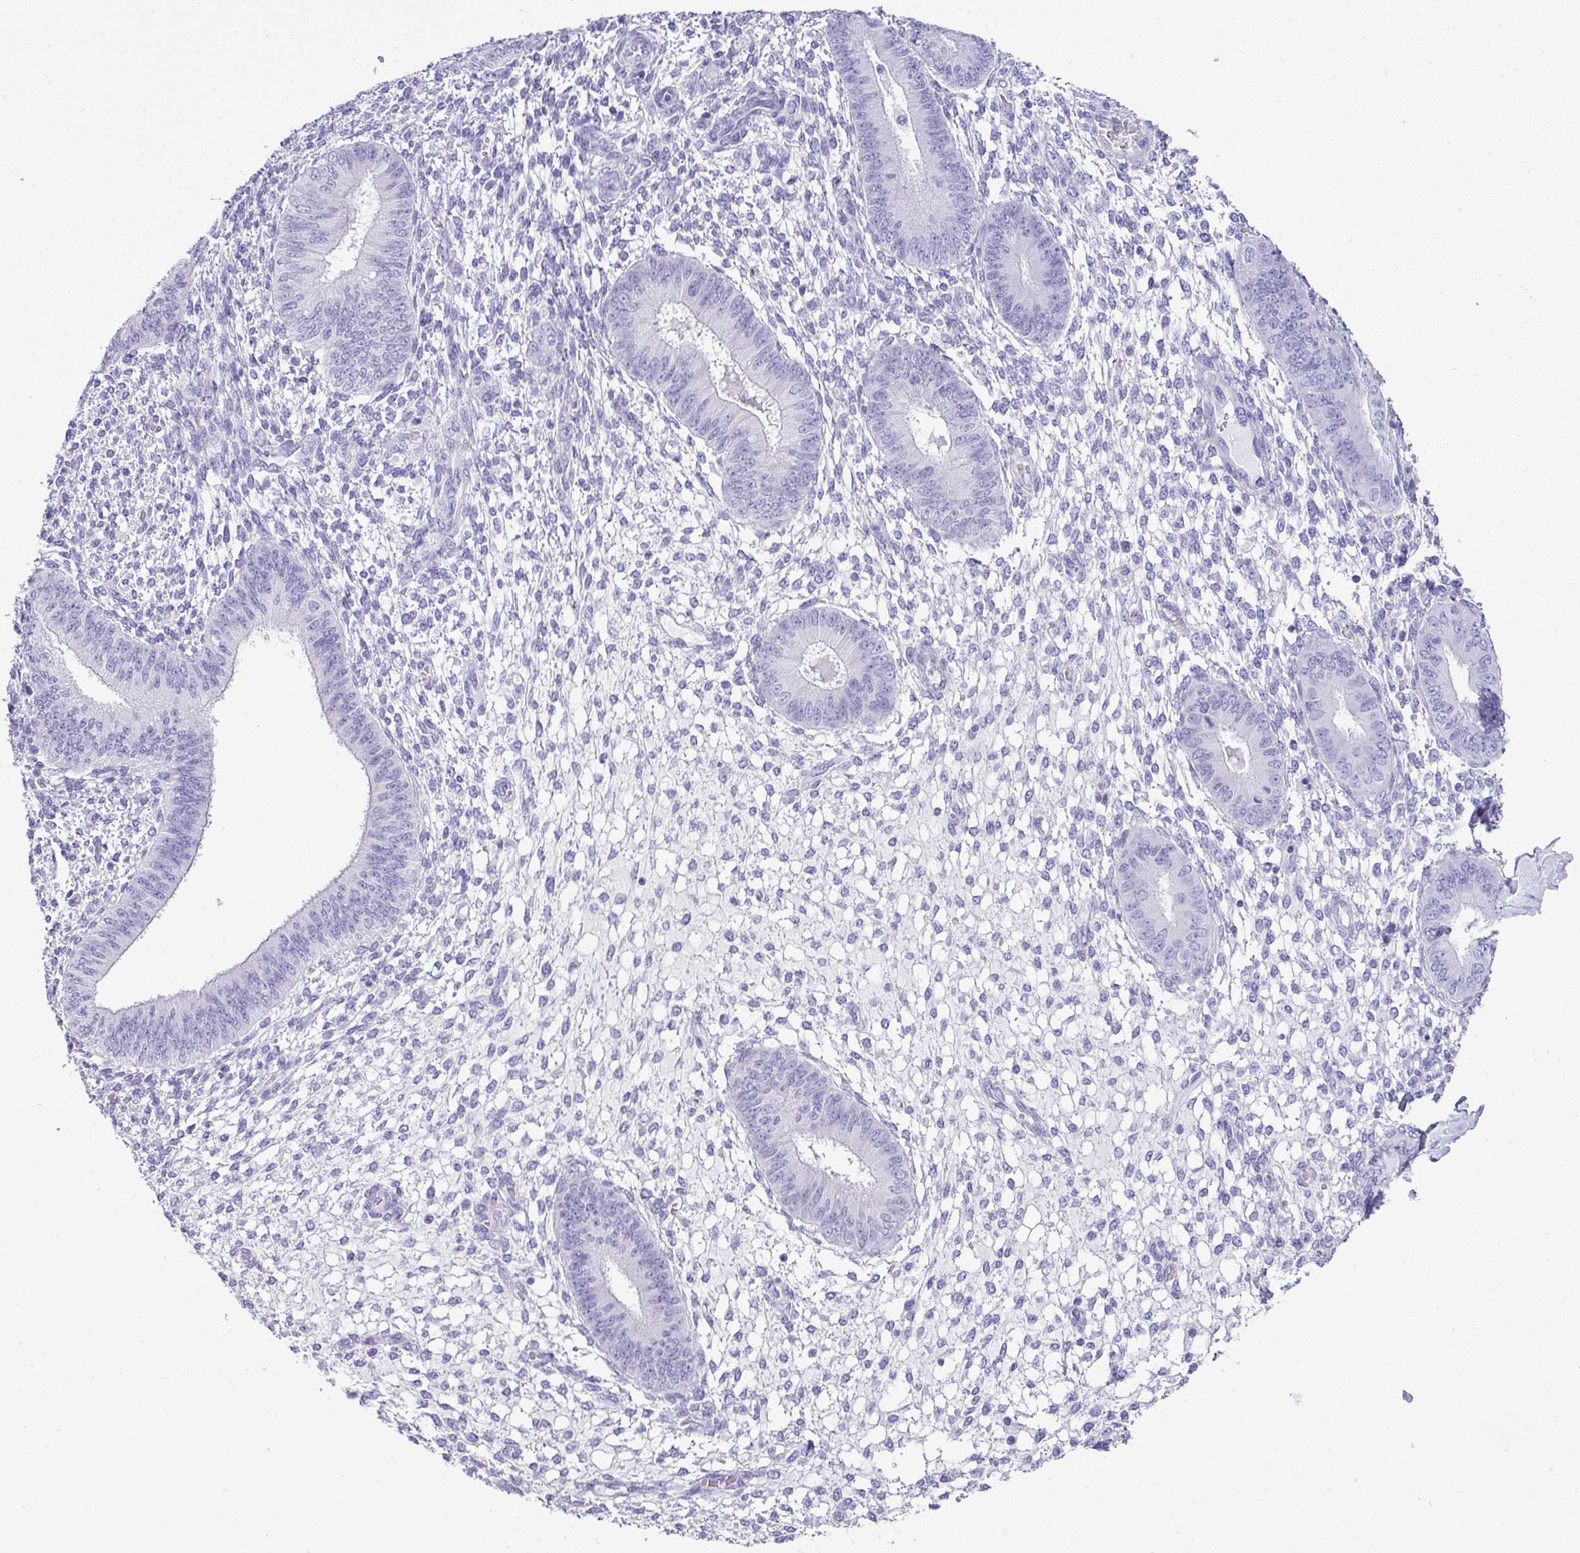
{"staining": {"intensity": "negative", "quantity": "none", "location": "none"}, "tissue": "endometrium", "cell_type": "Cells in endometrial stroma", "image_type": "normal", "snomed": [{"axis": "morphology", "description": "Normal tissue, NOS"}, {"axis": "topography", "description": "Endometrium"}], "caption": "There is no significant expression in cells in endometrial stroma of endometrium. (DAB (3,3'-diaminobenzidine) immunohistochemistry, high magnification).", "gene": "ZNF568", "patient": {"sex": "female", "age": 49}}